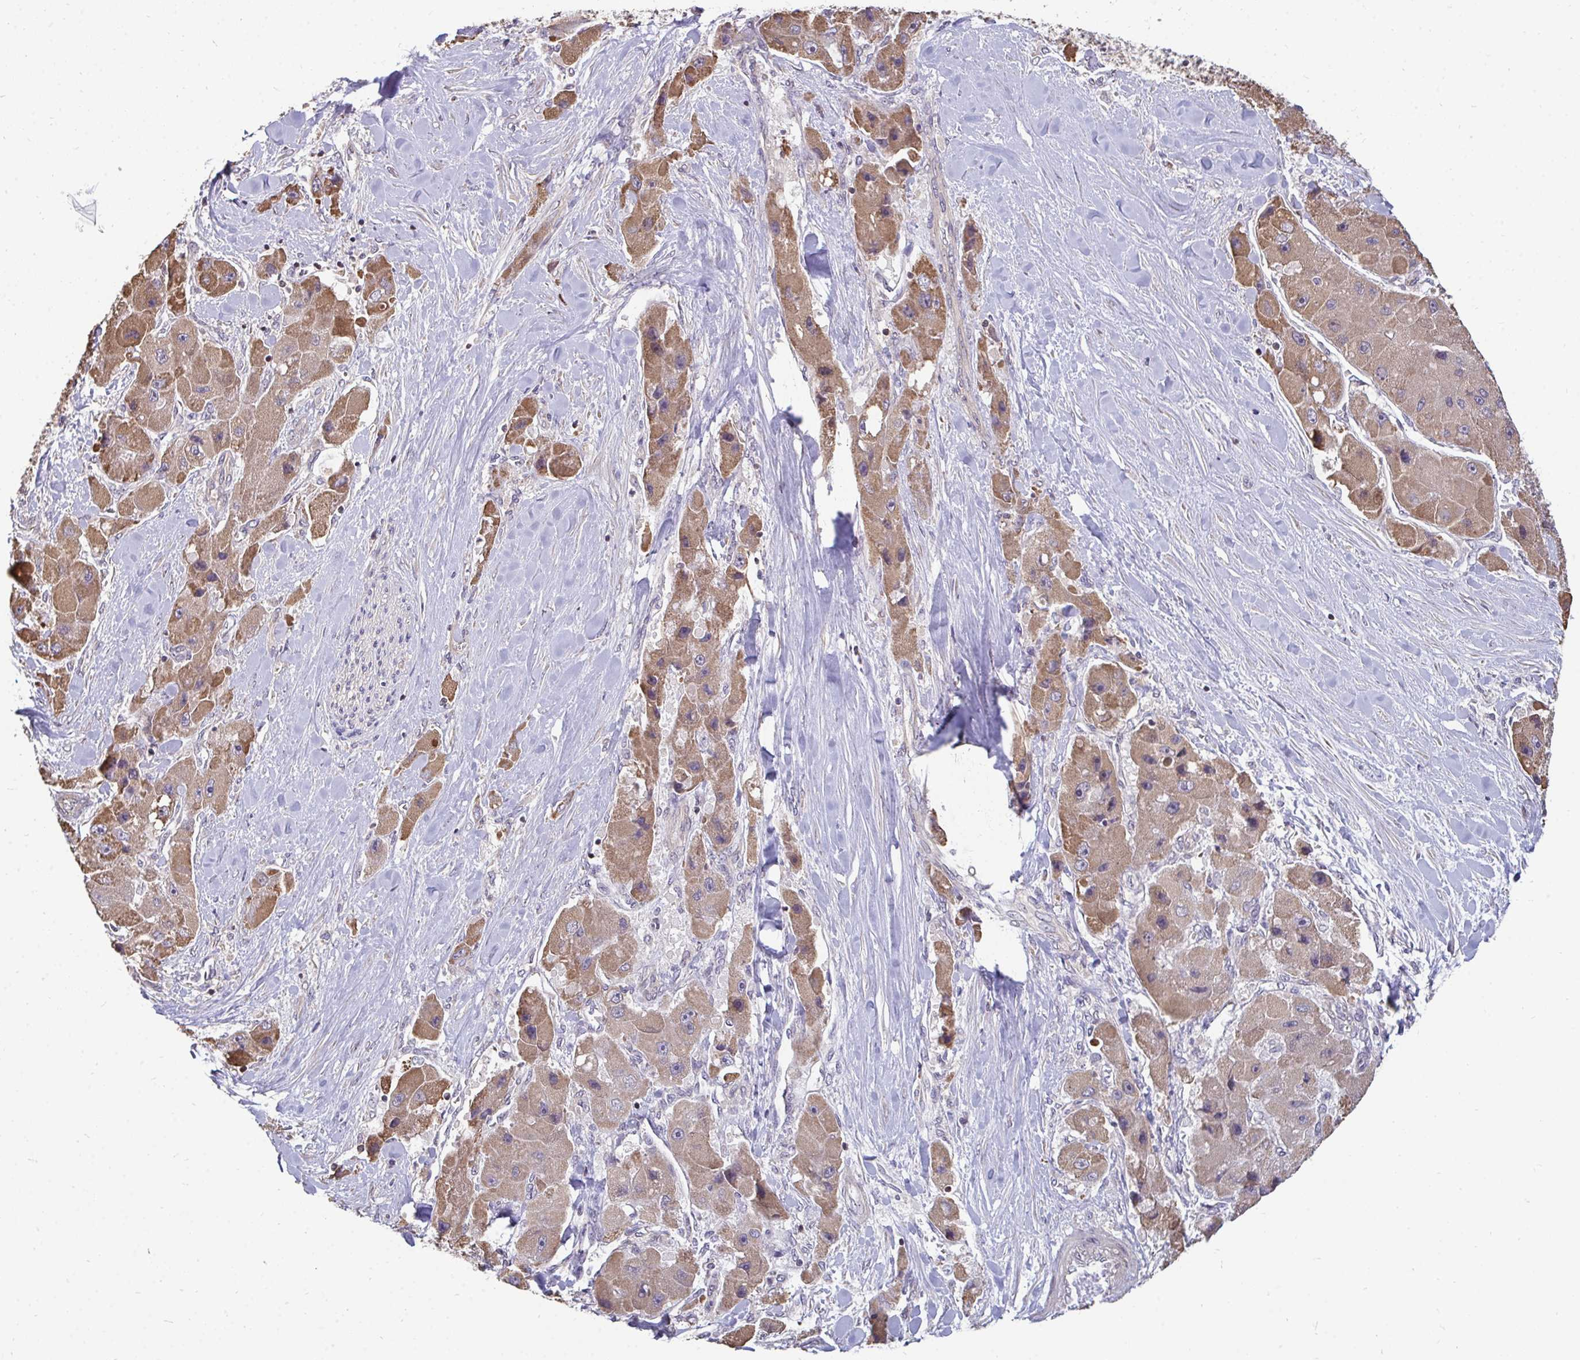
{"staining": {"intensity": "weak", "quantity": "25%-75%", "location": "cytoplasmic/membranous"}, "tissue": "liver cancer", "cell_type": "Tumor cells", "image_type": "cancer", "snomed": [{"axis": "morphology", "description": "Carcinoma, Hepatocellular, NOS"}, {"axis": "topography", "description": "Liver"}], "caption": "Protein staining of hepatocellular carcinoma (liver) tissue displays weak cytoplasmic/membranous staining in approximately 25%-75% of tumor cells.", "gene": "DNAJA2", "patient": {"sex": "male", "age": 24}}